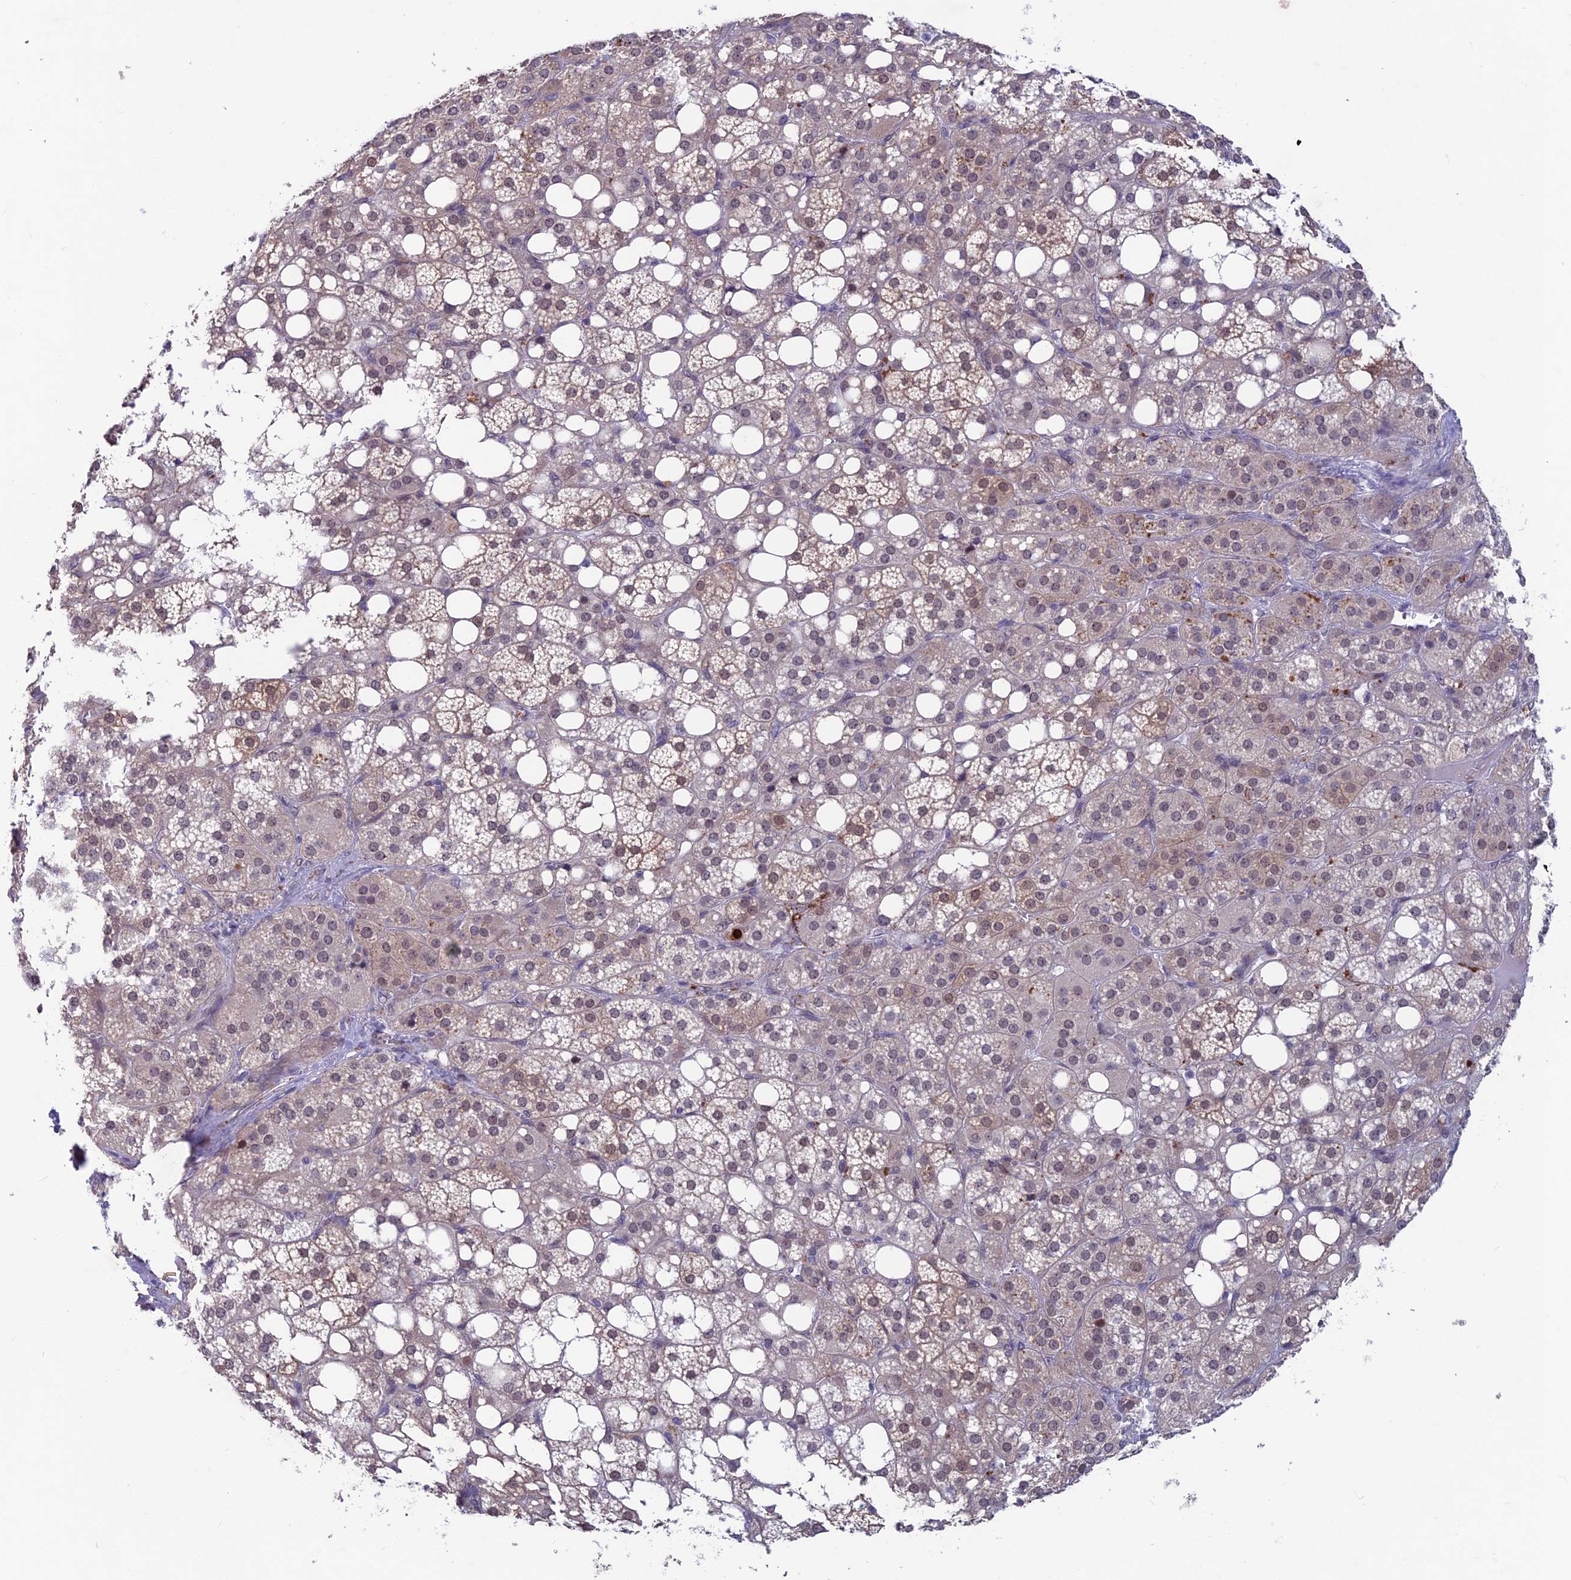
{"staining": {"intensity": "strong", "quantity": "<25%", "location": "cytoplasmic/membranous,nuclear"}, "tissue": "adrenal gland", "cell_type": "Glandular cells", "image_type": "normal", "snomed": [{"axis": "morphology", "description": "Normal tissue, NOS"}, {"axis": "topography", "description": "Adrenal gland"}], "caption": "The immunohistochemical stain shows strong cytoplasmic/membranous,nuclear expression in glandular cells of unremarkable adrenal gland.", "gene": "FKBPL", "patient": {"sex": "female", "age": 59}}